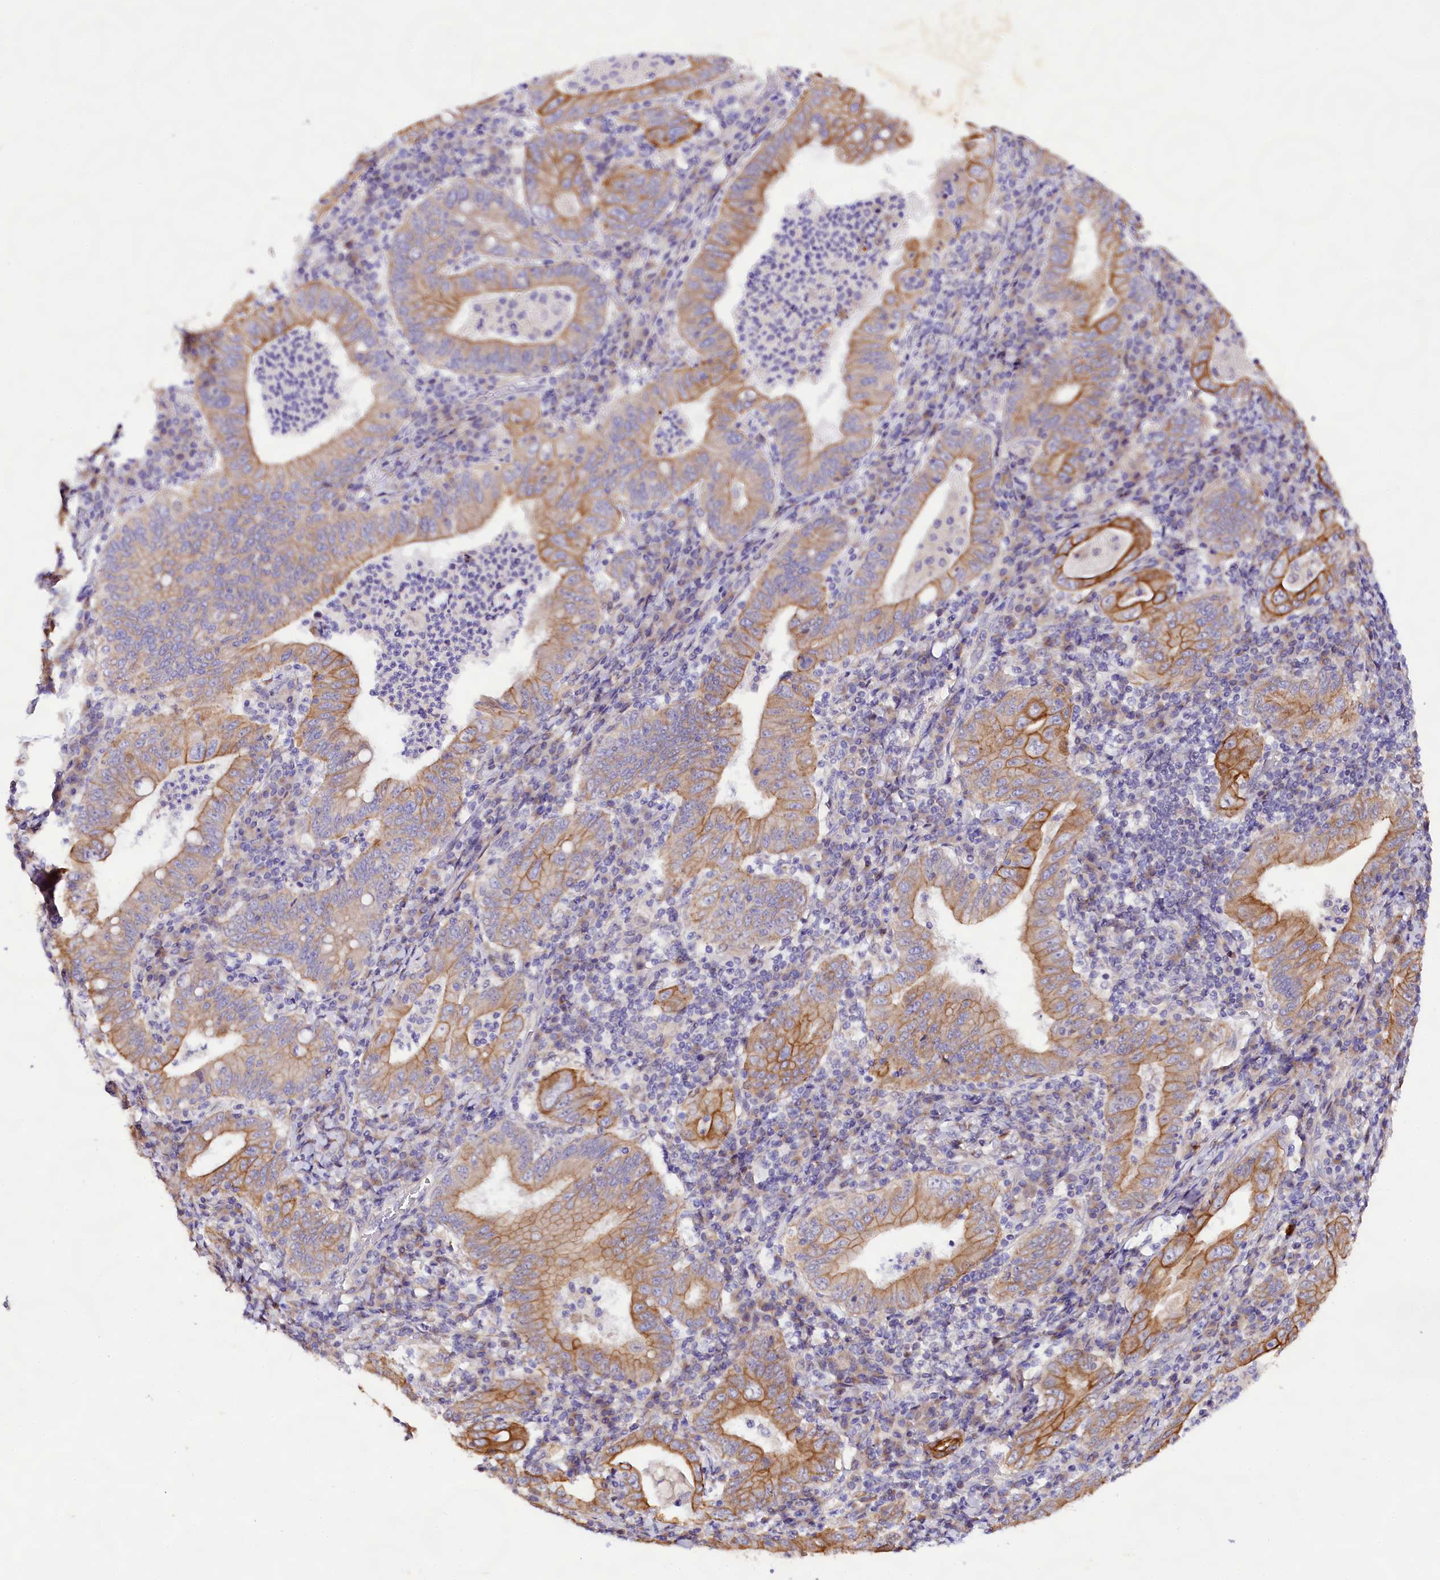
{"staining": {"intensity": "moderate", "quantity": ">75%", "location": "cytoplasmic/membranous"}, "tissue": "stomach cancer", "cell_type": "Tumor cells", "image_type": "cancer", "snomed": [{"axis": "morphology", "description": "Normal tissue, NOS"}, {"axis": "morphology", "description": "Adenocarcinoma, NOS"}, {"axis": "topography", "description": "Esophagus"}, {"axis": "topography", "description": "Stomach, upper"}, {"axis": "topography", "description": "Peripheral nerve tissue"}], "caption": "Stomach cancer (adenocarcinoma) stained for a protein (brown) exhibits moderate cytoplasmic/membranous positive positivity in approximately >75% of tumor cells.", "gene": "VPS11", "patient": {"sex": "male", "age": 62}}